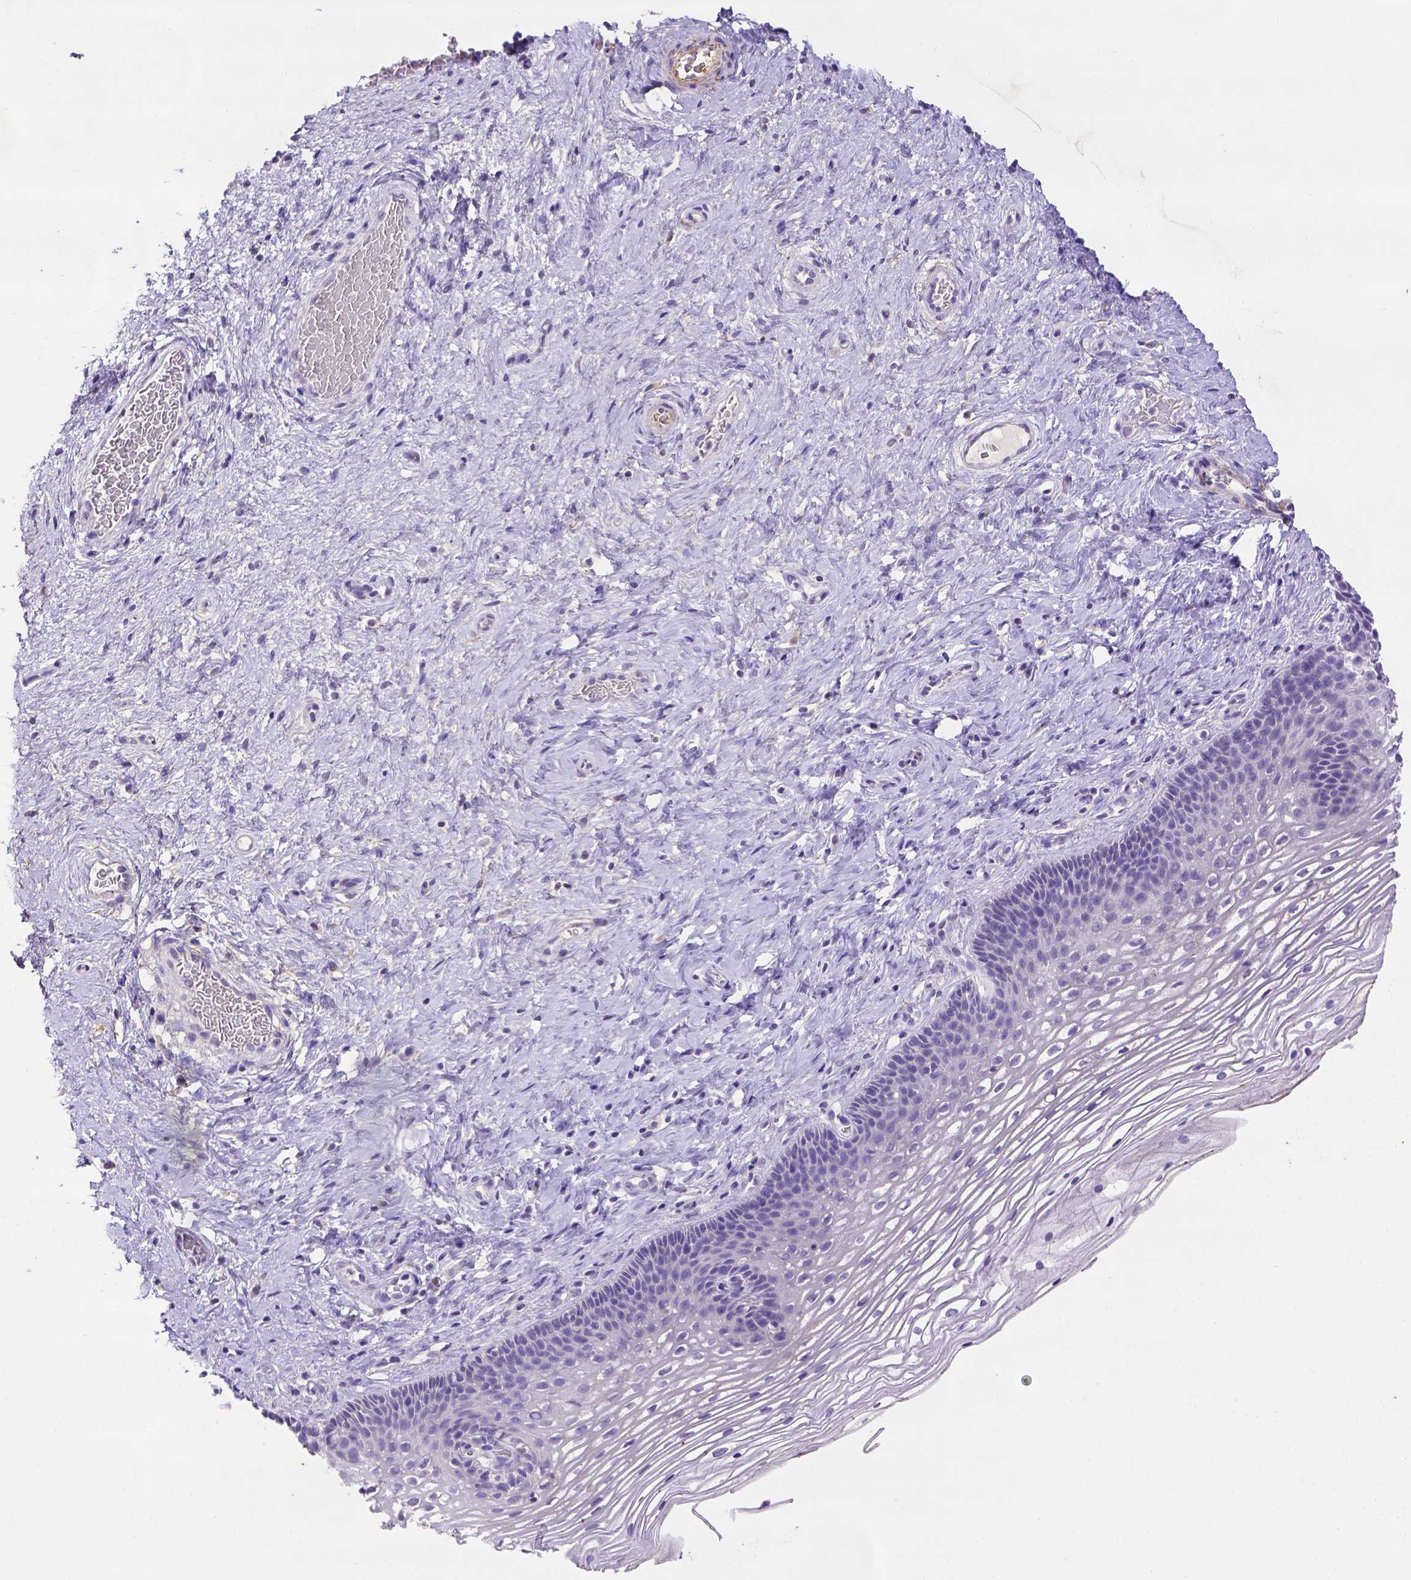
{"staining": {"intensity": "negative", "quantity": "none", "location": "none"}, "tissue": "cervix", "cell_type": "Glandular cells", "image_type": "normal", "snomed": [{"axis": "morphology", "description": "Normal tissue, NOS"}, {"axis": "topography", "description": "Cervix"}], "caption": "The image displays no staining of glandular cells in benign cervix. Brightfield microscopy of IHC stained with DAB (brown) and hematoxylin (blue), captured at high magnification.", "gene": "B3GAT1", "patient": {"sex": "female", "age": 34}}